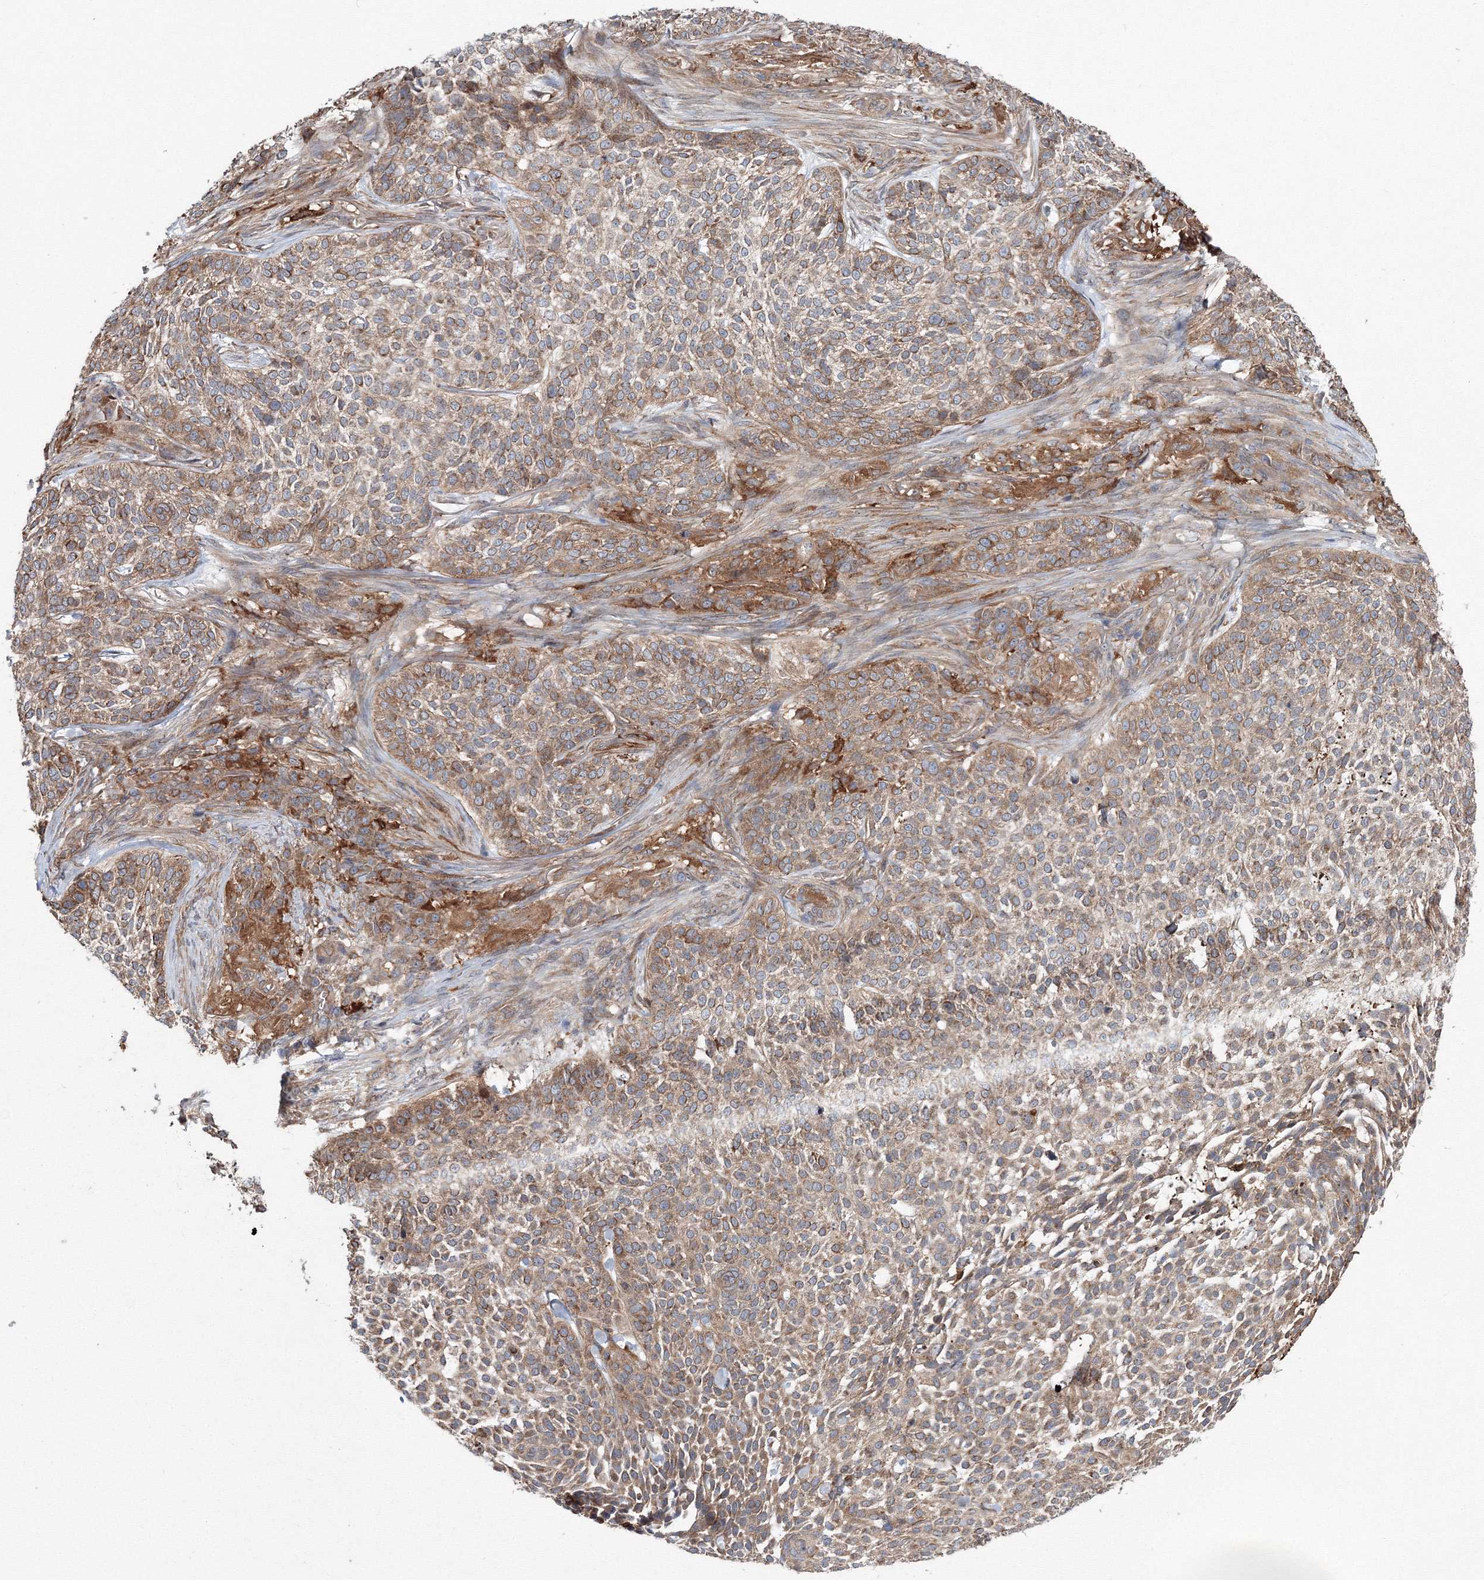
{"staining": {"intensity": "moderate", "quantity": ">75%", "location": "cytoplasmic/membranous"}, "tissue": "skin cancer", "cell_type": "Tumor cells", "image_type": "cancer", "snomed": [{"axis": "morphology", "description": "Basal cell carcinoma"}, {"axis": "topography", "description": "Skin"}], "caption": "An image showing moderate cytoplasmic/membranous positivity in about >75% of tumor cells in basal cell carcinoma (skin), as visualized by brown immunohistochemical staining.", "gene": "RANBP3L", "patient": {"sex": "female", "age": 64}}